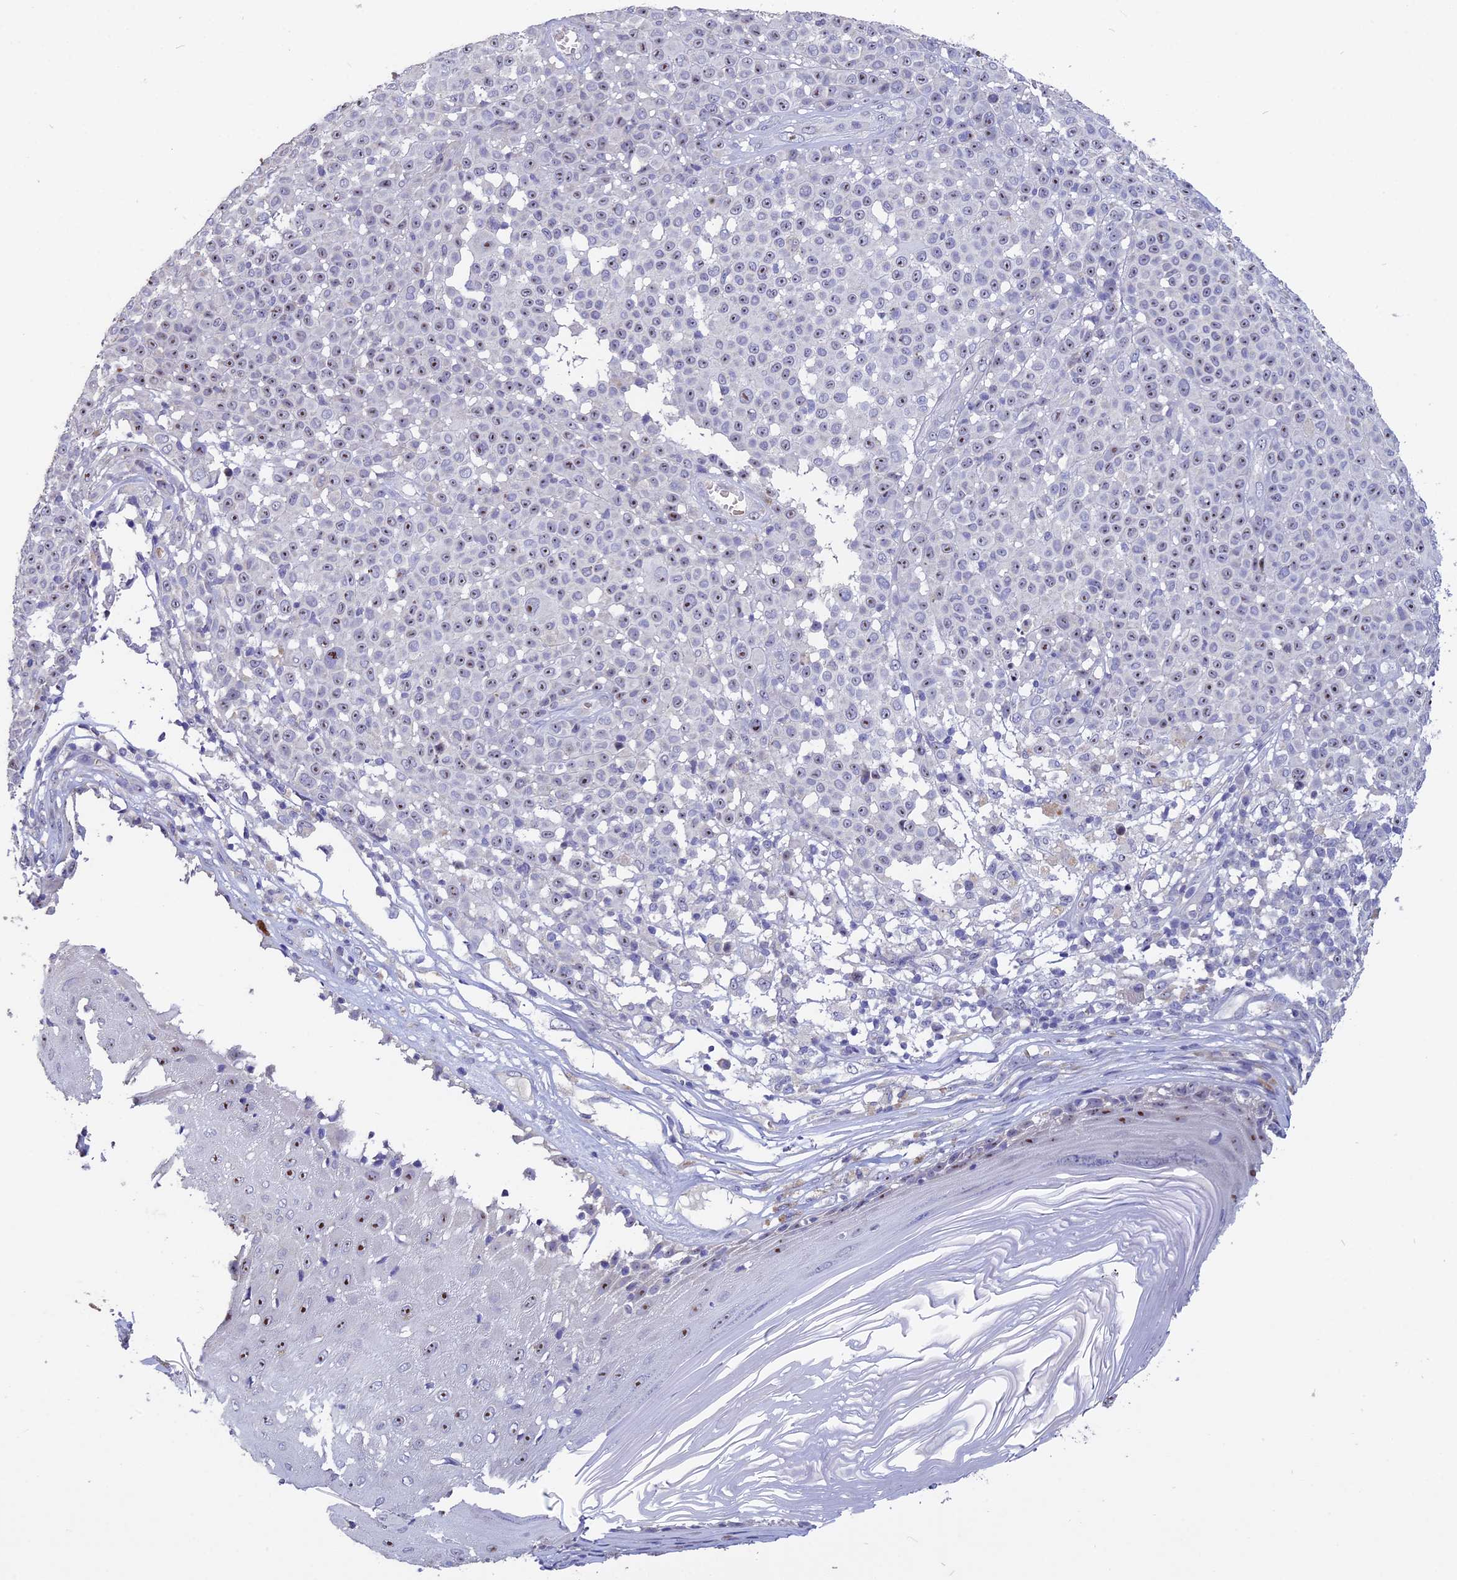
{"staining": {"intensity": "moderate", "quantity": "25%-75%", "location": "nuclear"}, "tissue": "melanoma", "cell_type": "Tumor cells", "image_type": "cancer", "snomed": [{"axis": "morphology", "description": "Malignant melanoma, NOS"}, {"axis": "topography", "description": "Skin"}], "caption": "Tumor cells show medium levels of moderate nuclear staining in approximately 25%-75% of cells in melanoma.", "gene": "KNOP1", "patient": {"sex": "female", "age": 94}}